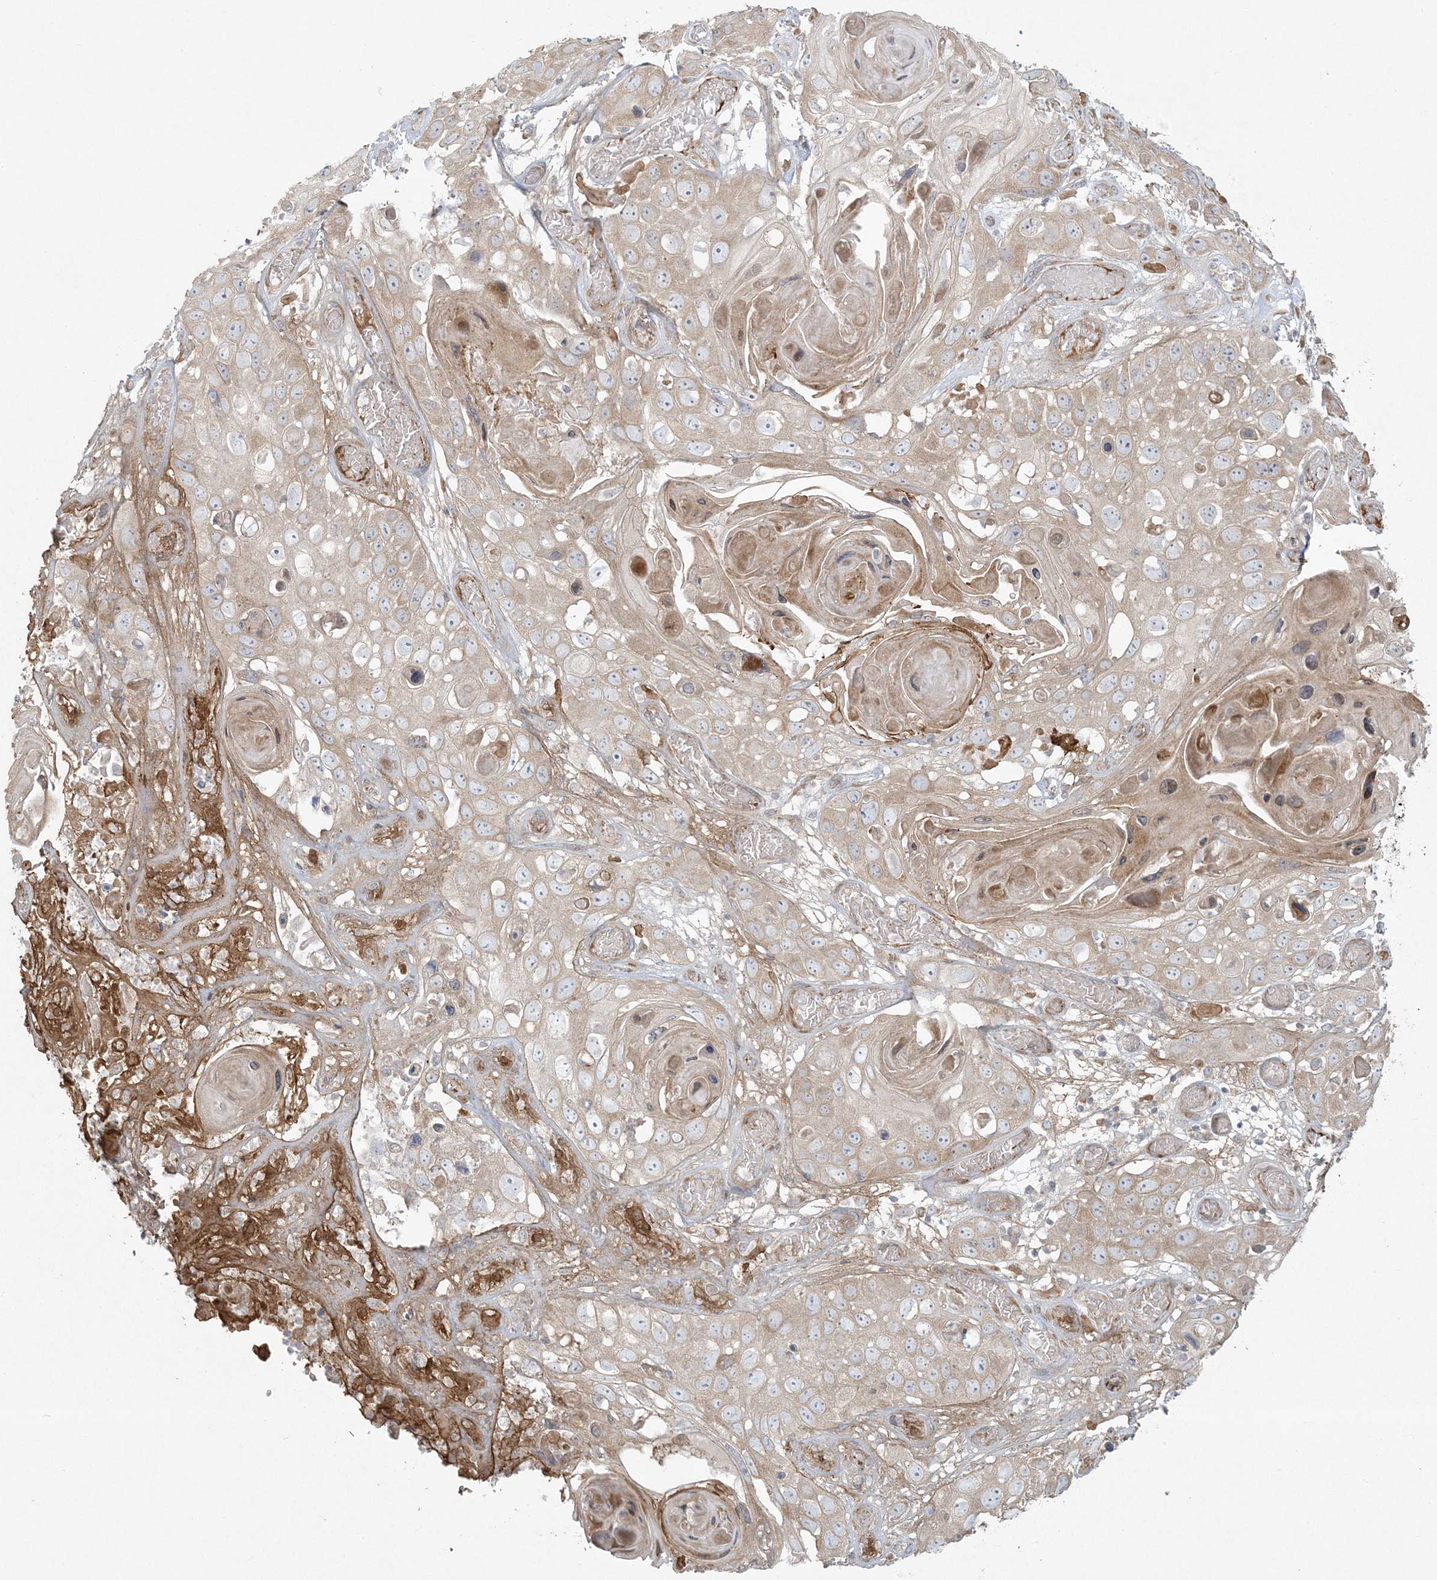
{"staining": {"intensity": "weak", "quantity": "<25%", "location": "cytoplasmic/membranous"}, "tissue": "skin cancer", "cell_type": "Tumor cells", "image_type": "cancer", "snomed": [{"axis": "morphology", "description": "Squamous cell carcinoma, NOS"}, {"axis": "topography", "description": "Skin"}], "caption": "The immunohistochemistry histopathology image has no significant positivity in tumor cells of skin cancer tissue. (IHC, brightfield microscopy, high magnification).", "gene": "ZNF263", "patient": {"sex": "male", "age": 55}}